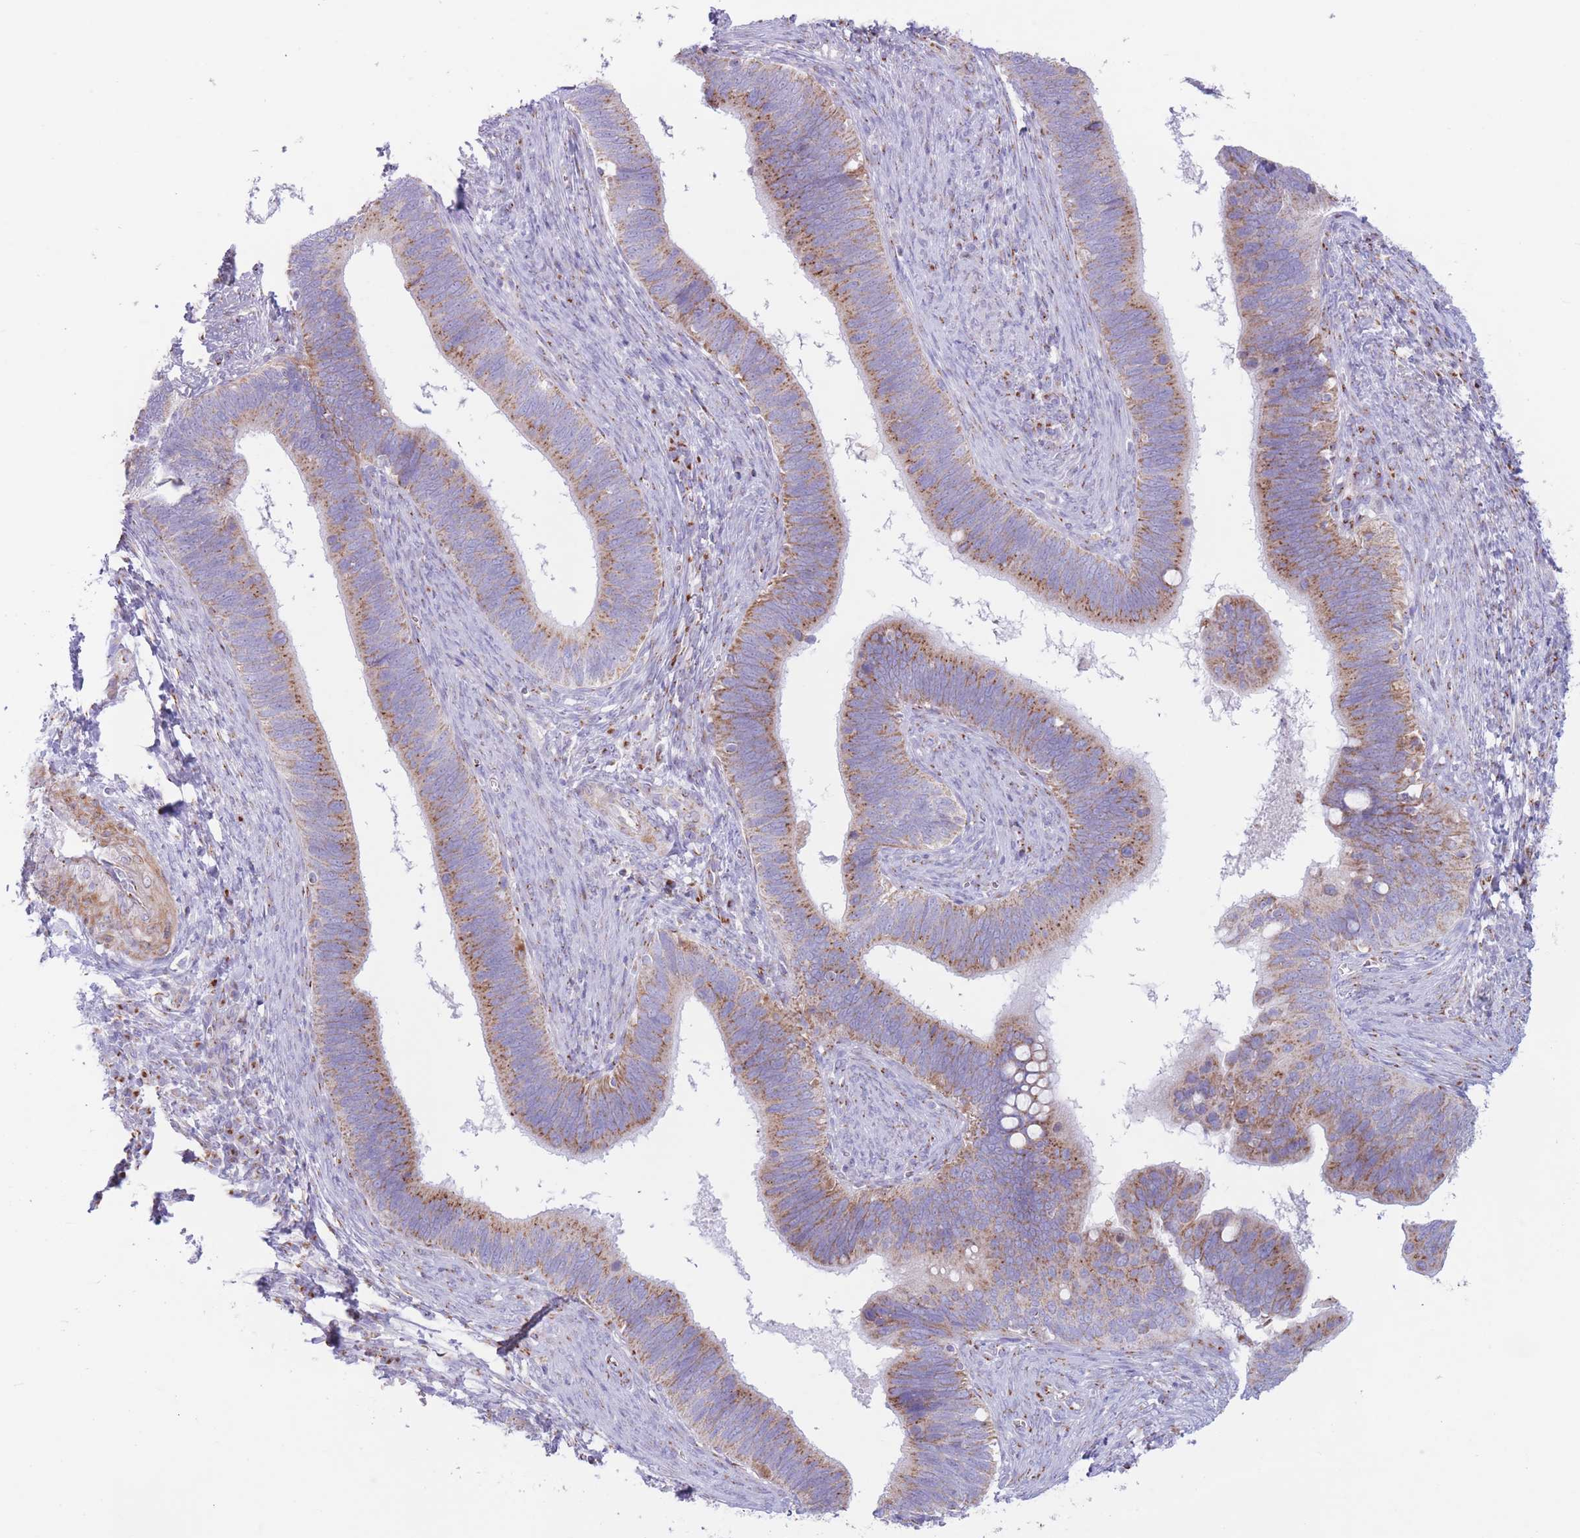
{"staining": {"intensity": "moderate", "quantity": ">75%", "location": "cytoplasmic/membranous"}, "tissue": "cervical cancer", "cell_type": "Tumor cells", "image_type": "cancer", "snomed": [{"axis": "morphology", "description": "Adenocarcinoma, NOS"}, {"axis": "topography", "description": "Cervix"}], "caption": "Immunohistochemistry staining of cervical cancer, which displays medium levels of moderate cytoplasmic/membranous expression in approximately >75% of tumor cells indicating moderate cytoplasmic/membranous protein expression. The staining was performed using DAB (3,3'-diaminobenzidine) (brown) for protein detection and nuclei were counterstained in hematoxylin (blue).", "gene": "MPND", "patient": {"sex": "female", "age": 42}}